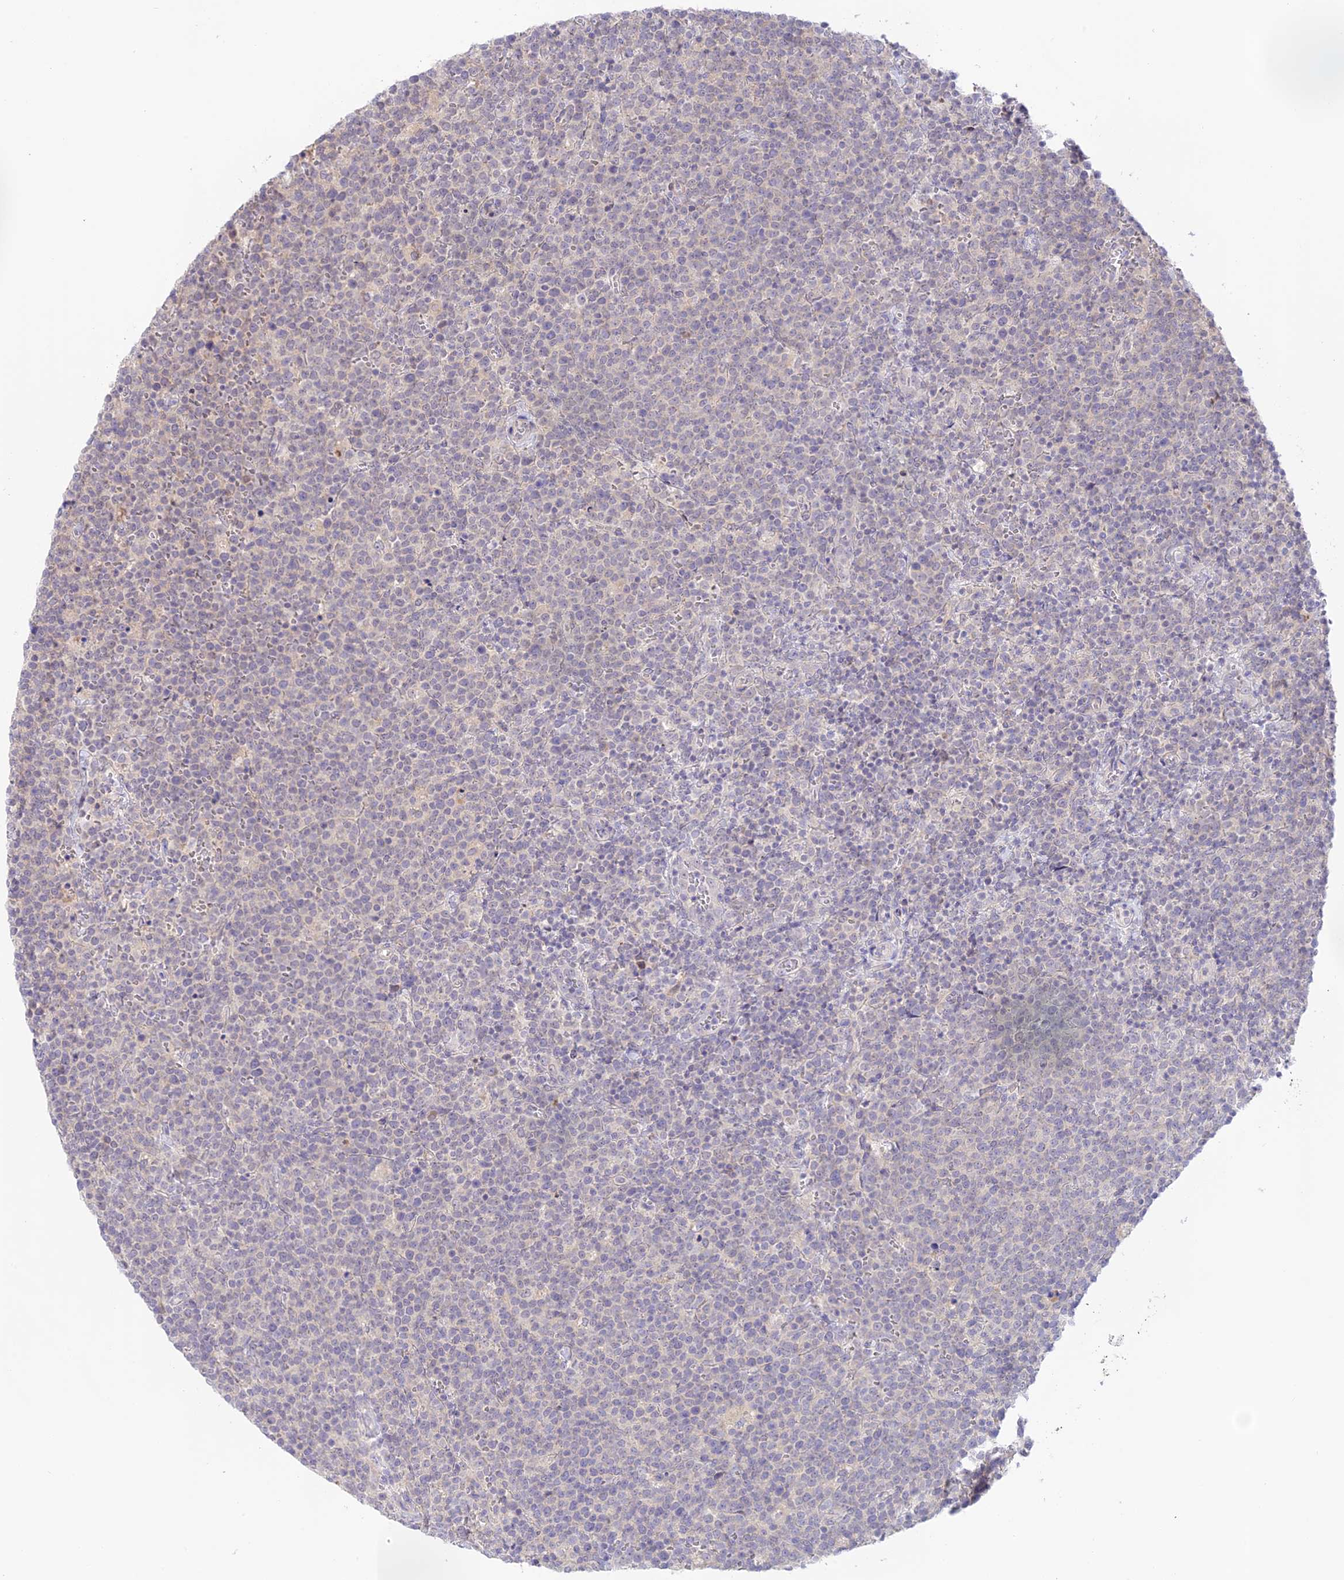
{"staining": {"intensity": "negative", "quantity": "none", "location": "none"}, "tissue": "lymphoma", "cell_type": "Tumor cells", "image_type": "cancer", "snomed": [{"axis": "morphology", "description": "Malignant lymphoma, non-Hodgkin's type, High grade"}, {"axis": "topography", "description": "Lymph node"}], "caption": "A high-resolution photomicrograph shows IHC staining of lymphoma, which shows no significant expression in tumor cells.", "gene": "CAMSAP3", "patient": {"sex": "male", "age": 61}}